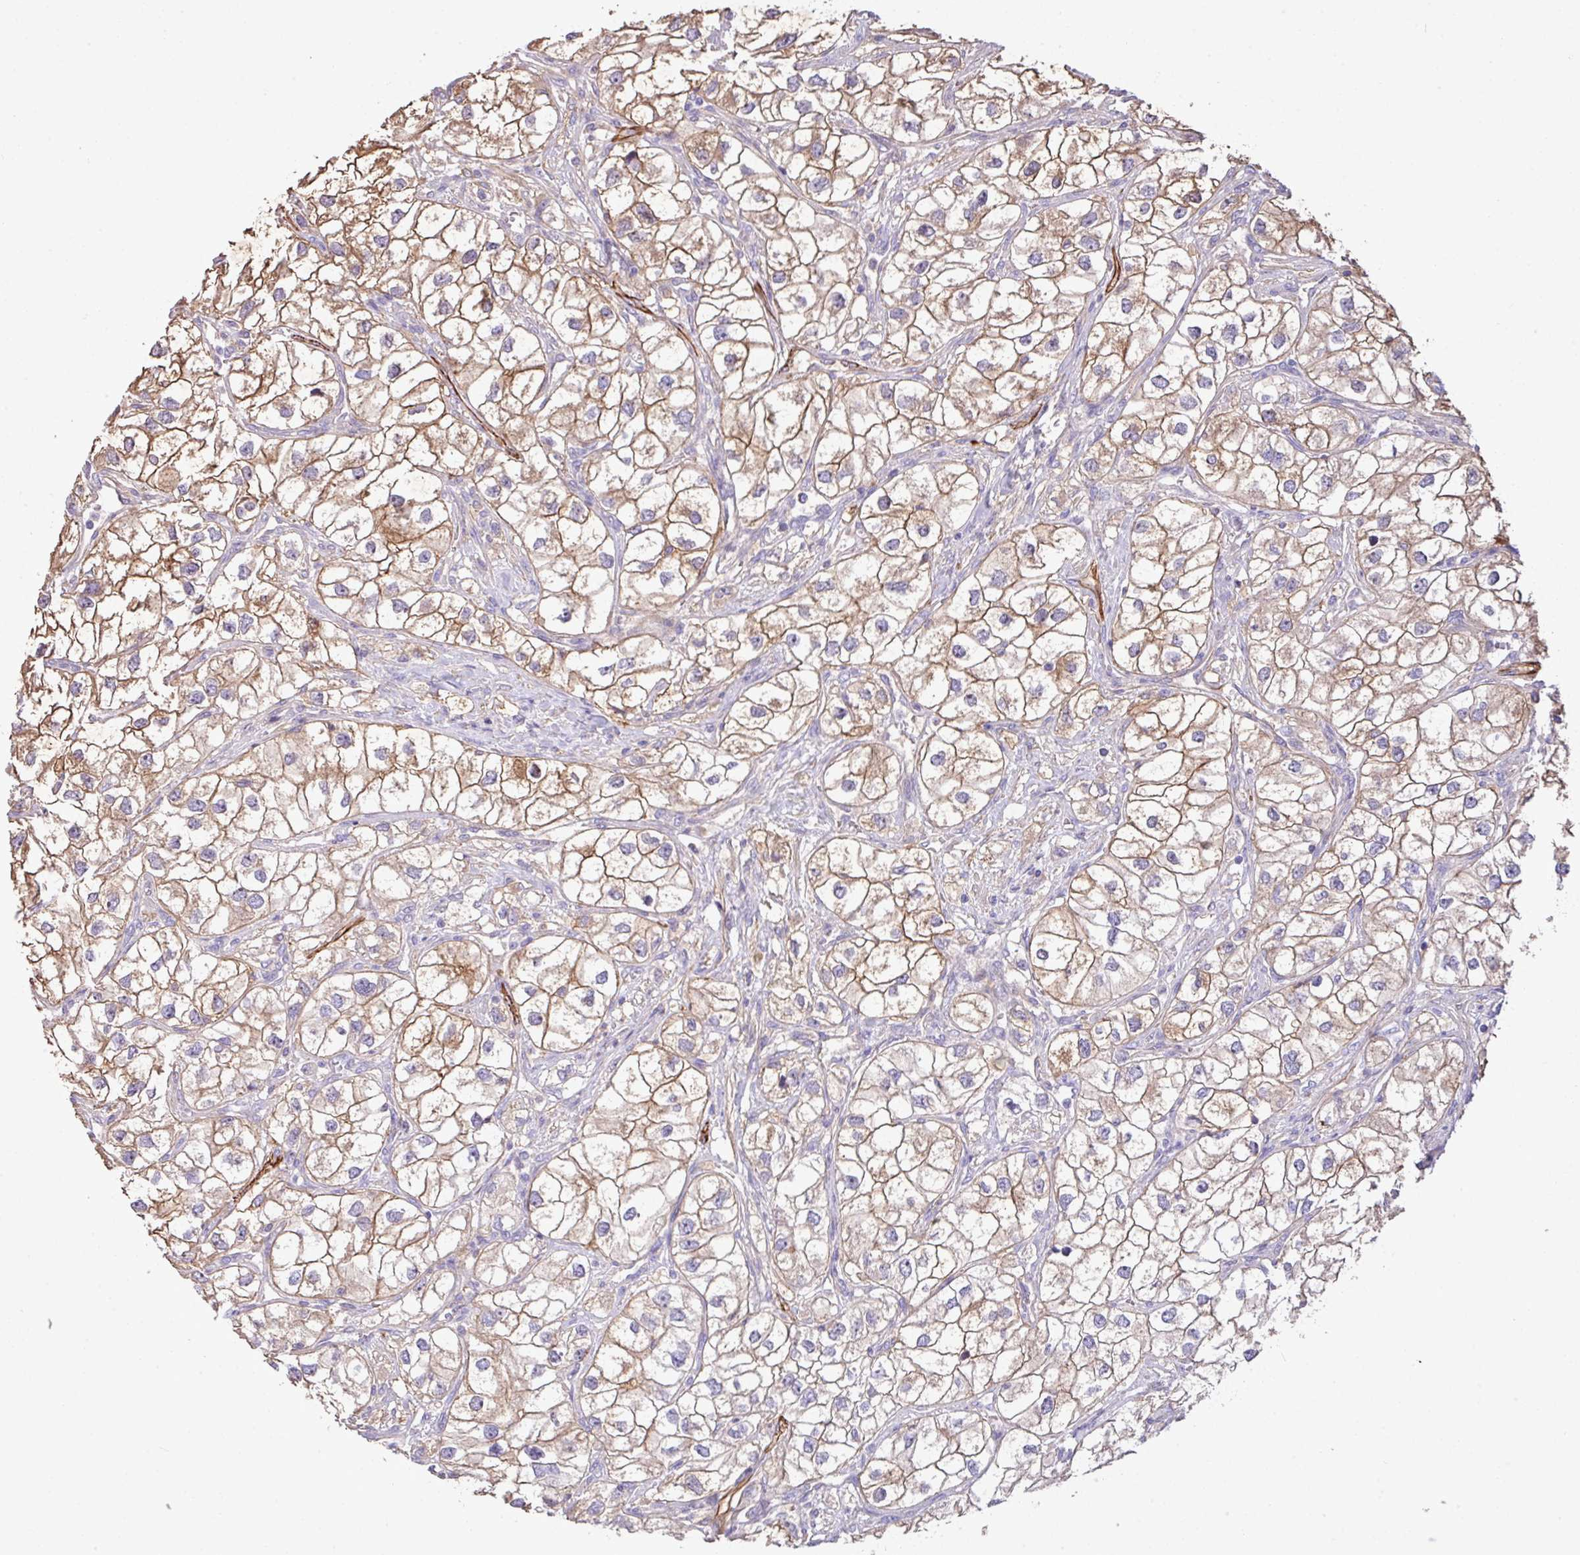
{"staining": {"intensity": "moderate", "quantity": ">75%", "location": "cytoplasmic/membranous"}, "tissue": "renal cancer", "cell_type": "Tumor cells", "image_type": "cancer", "snomed": [{"axis": "morphology", "description": "Adenocarcinoma, NOS"}, {"axis": "topography", "description": "Kidney"}], "caption": "Immunohistochemistry (IHC) photomicrograph of neoplastic tissue: human adenocarcinoma (renal) stained using immunohistochemistry (IHC) exhibits medium levels of moderate protein expression localized specifically in the cytoplasmic/membranous of tumor cells, appearing as a cytoplasmic/membranous brown color.", "gene": "LRRC53", "patient": {"sex": "male", "age": 59}}